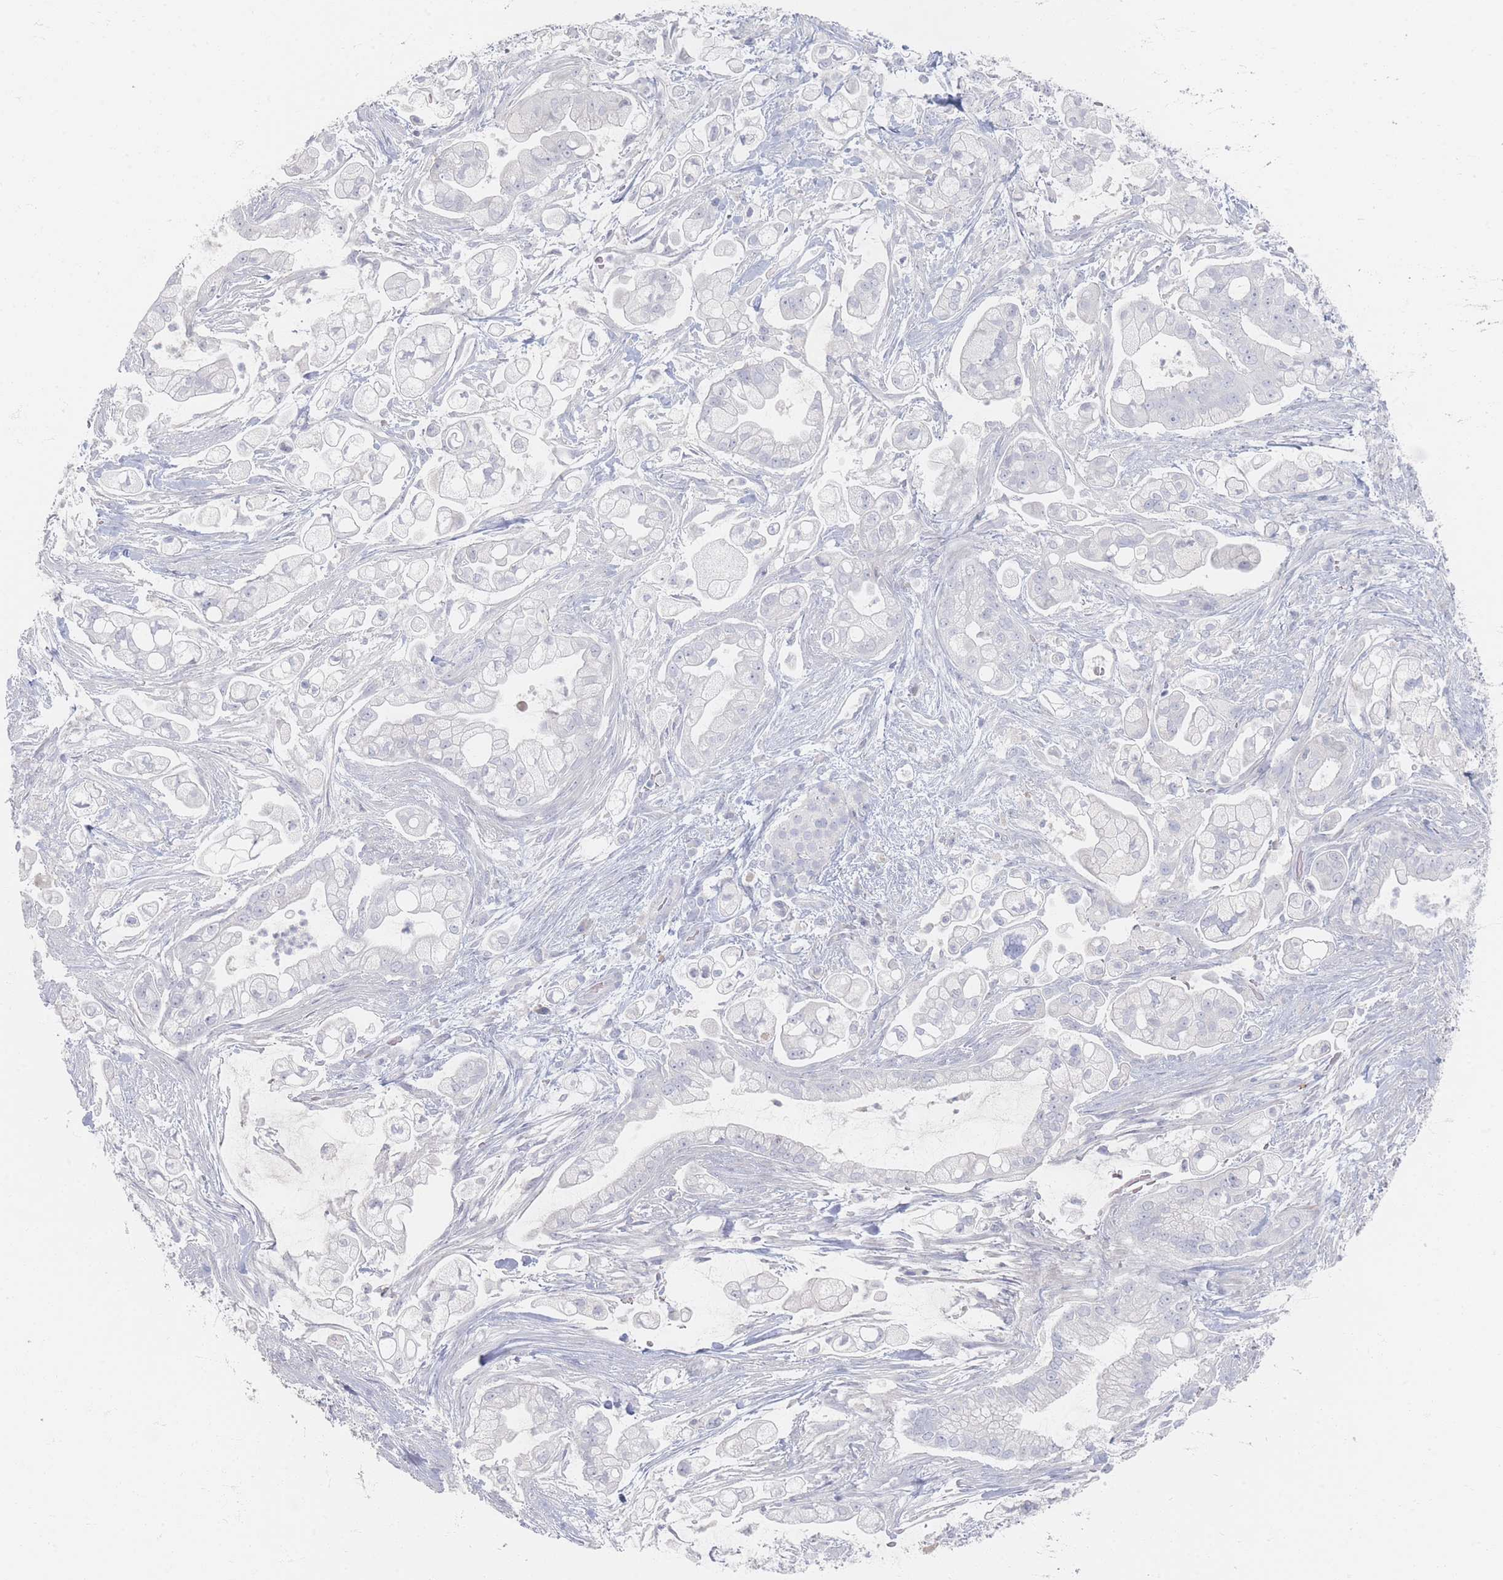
{"staining": {"intensity": "negative", "quantity": "none", "location": "none"}, "tissue": "pancreatic cancer", "cell_type": "Tumor cells", "image_type": "cancer", "snomed": [{"axis": "morphology", "description": "Adenocarcinoma, NOS"}, {"axis": "topography", "description": "Pancreas"}], "caption": "IHC photomicrograph of neoplastic tissue: human pancreatic cancer (adenocarcinoma) stained with DAB (3,3'-diaminobenzidine) reveals no significant protein staining in tumor cells.", "gene": "CD37", "patient": {"sex": "female", "age": 69}}